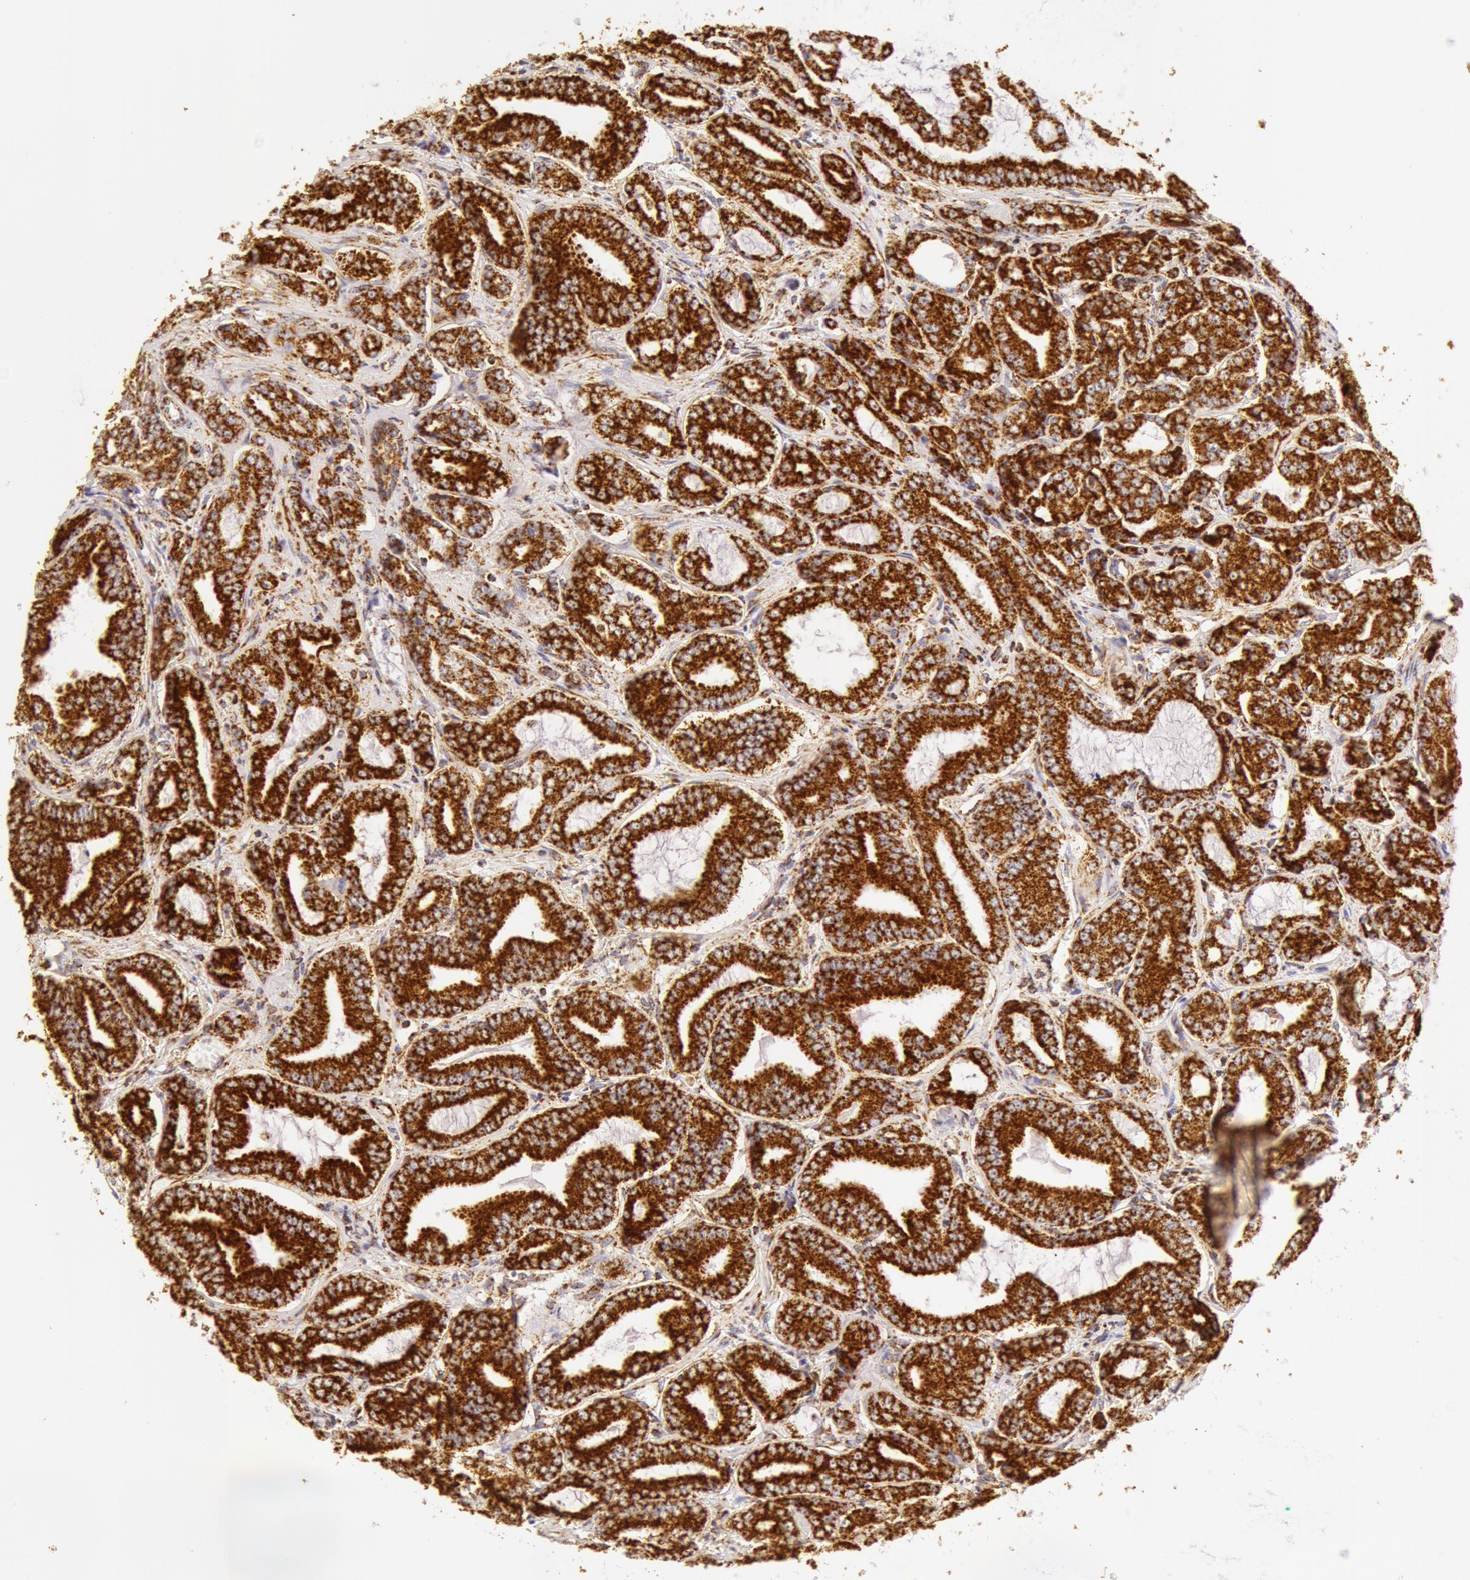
{"staining": {"intensity": "strong", "quantity": ">75%", "location": "cytoplasmic/membranous"}, "tissue": "prostate cancer", "cell_type": "Tumor cells", "image_type": "cancer", "snomed": [{"axis": "morphology", "description": "Adenocarcinoma, Low grade"}, {"axis": "topography", "description": "Prostate"}], "caption": "A high amount of strong cytoplasmic/membranous staining is present in approximately >75% of tumor cells in adenocarcinoma (low-grade) (prostate) tissue.", "gene": "ATP5F1B", "patient": {"sex": "male", "age": 65}}